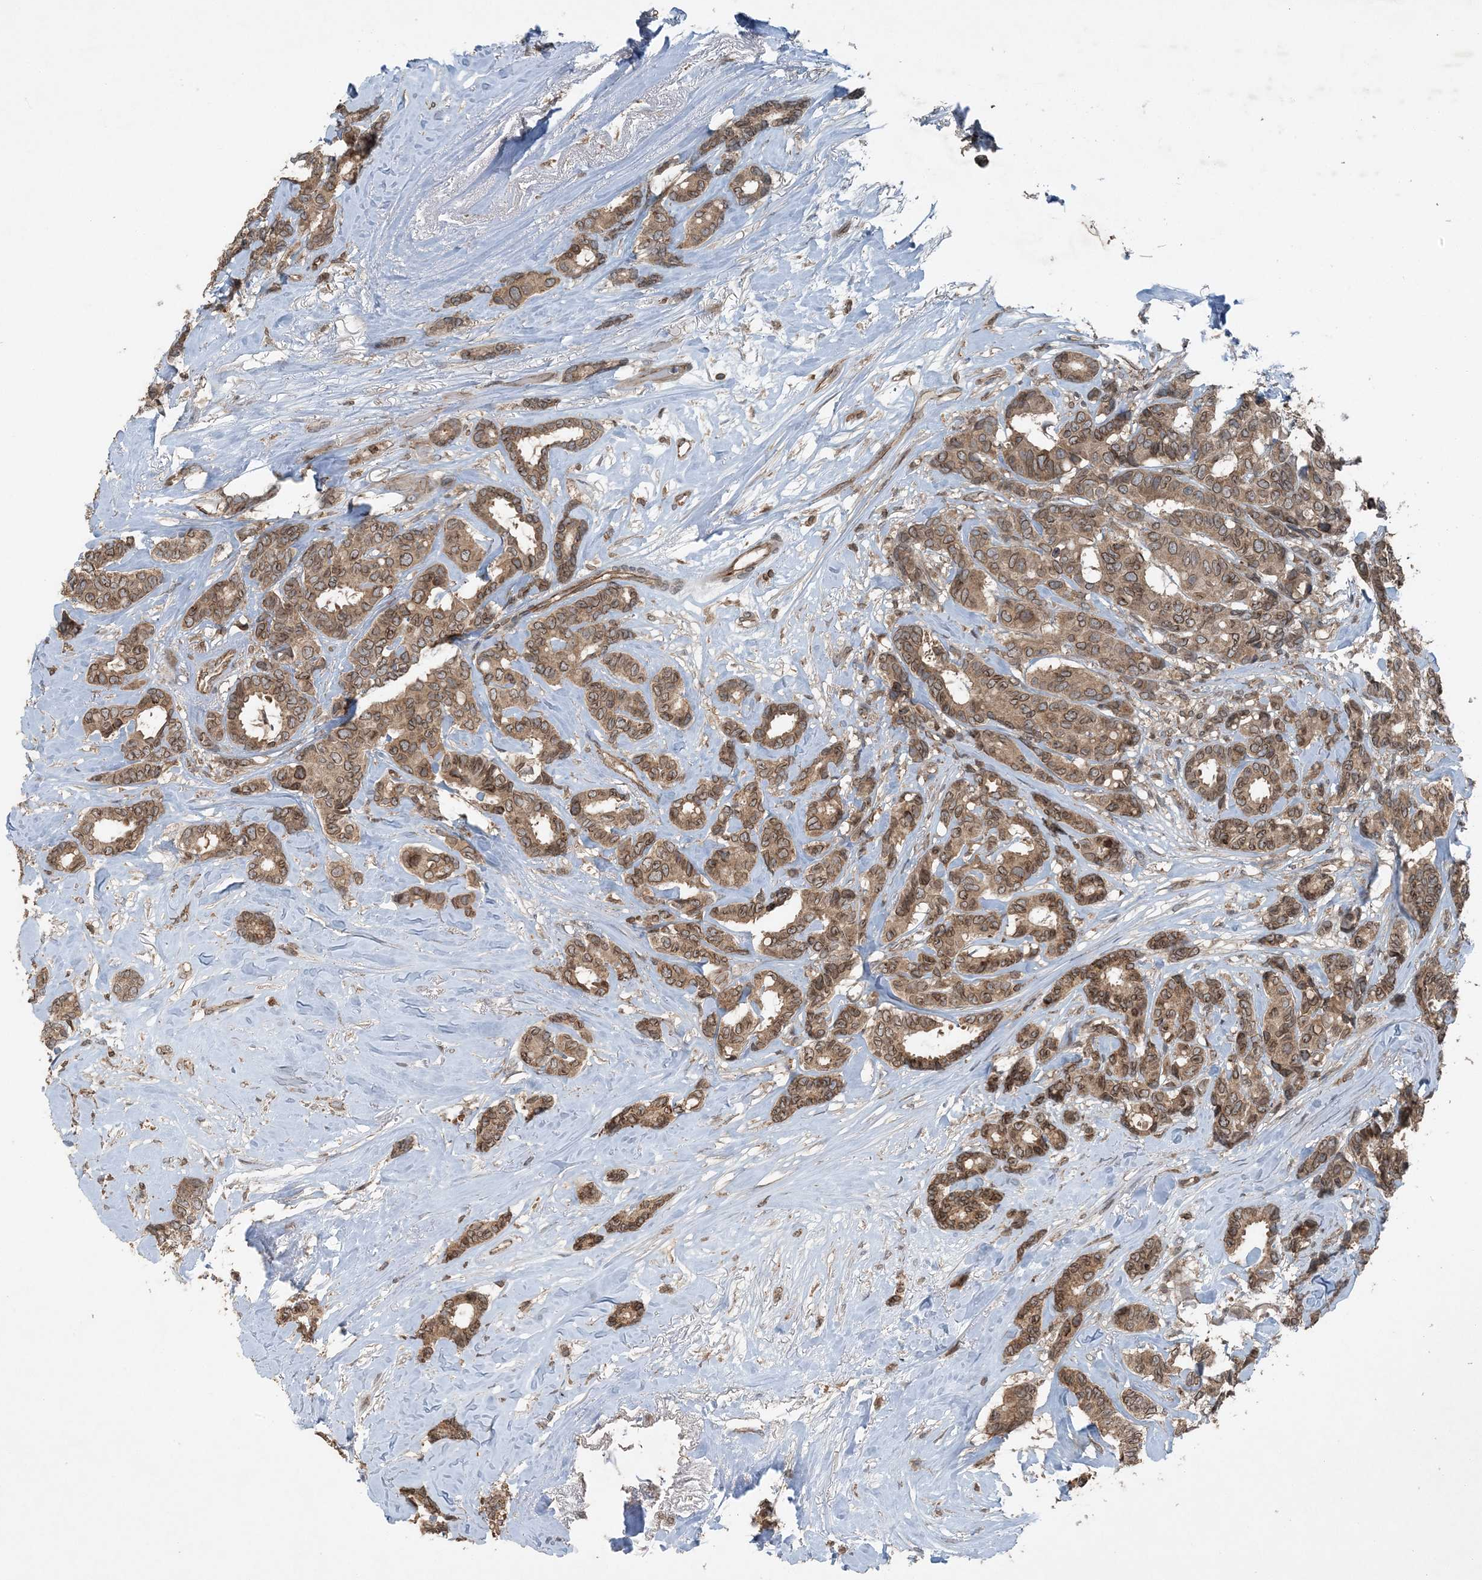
{"staining": {"intensity": "moderate", "quantity": ">75%", "location": "cytoplasmic/membranous,nuclear"}, "tissue": "breast cancer", "cell_type": "Tumor cells", "image_type": "cancer", "snomed": [{"axis": "morphology", "description": "Duct carcinoma"}, {"axis": "topography", "description": "Breast"}], "caption": "Immunohistochemistry (IHC) micrograph of neoplastic tissue: human breast cancer stained using IHC shows medium levels of moderate protein expression localized specifically in the cytoplasmic/membranous and nuclear of tumor cells, appearing as a cytoplasmic/membranous and nuclear brown color.", "gene": "ZFAND2B", "patient": {"sex": "female", "age": 87}}